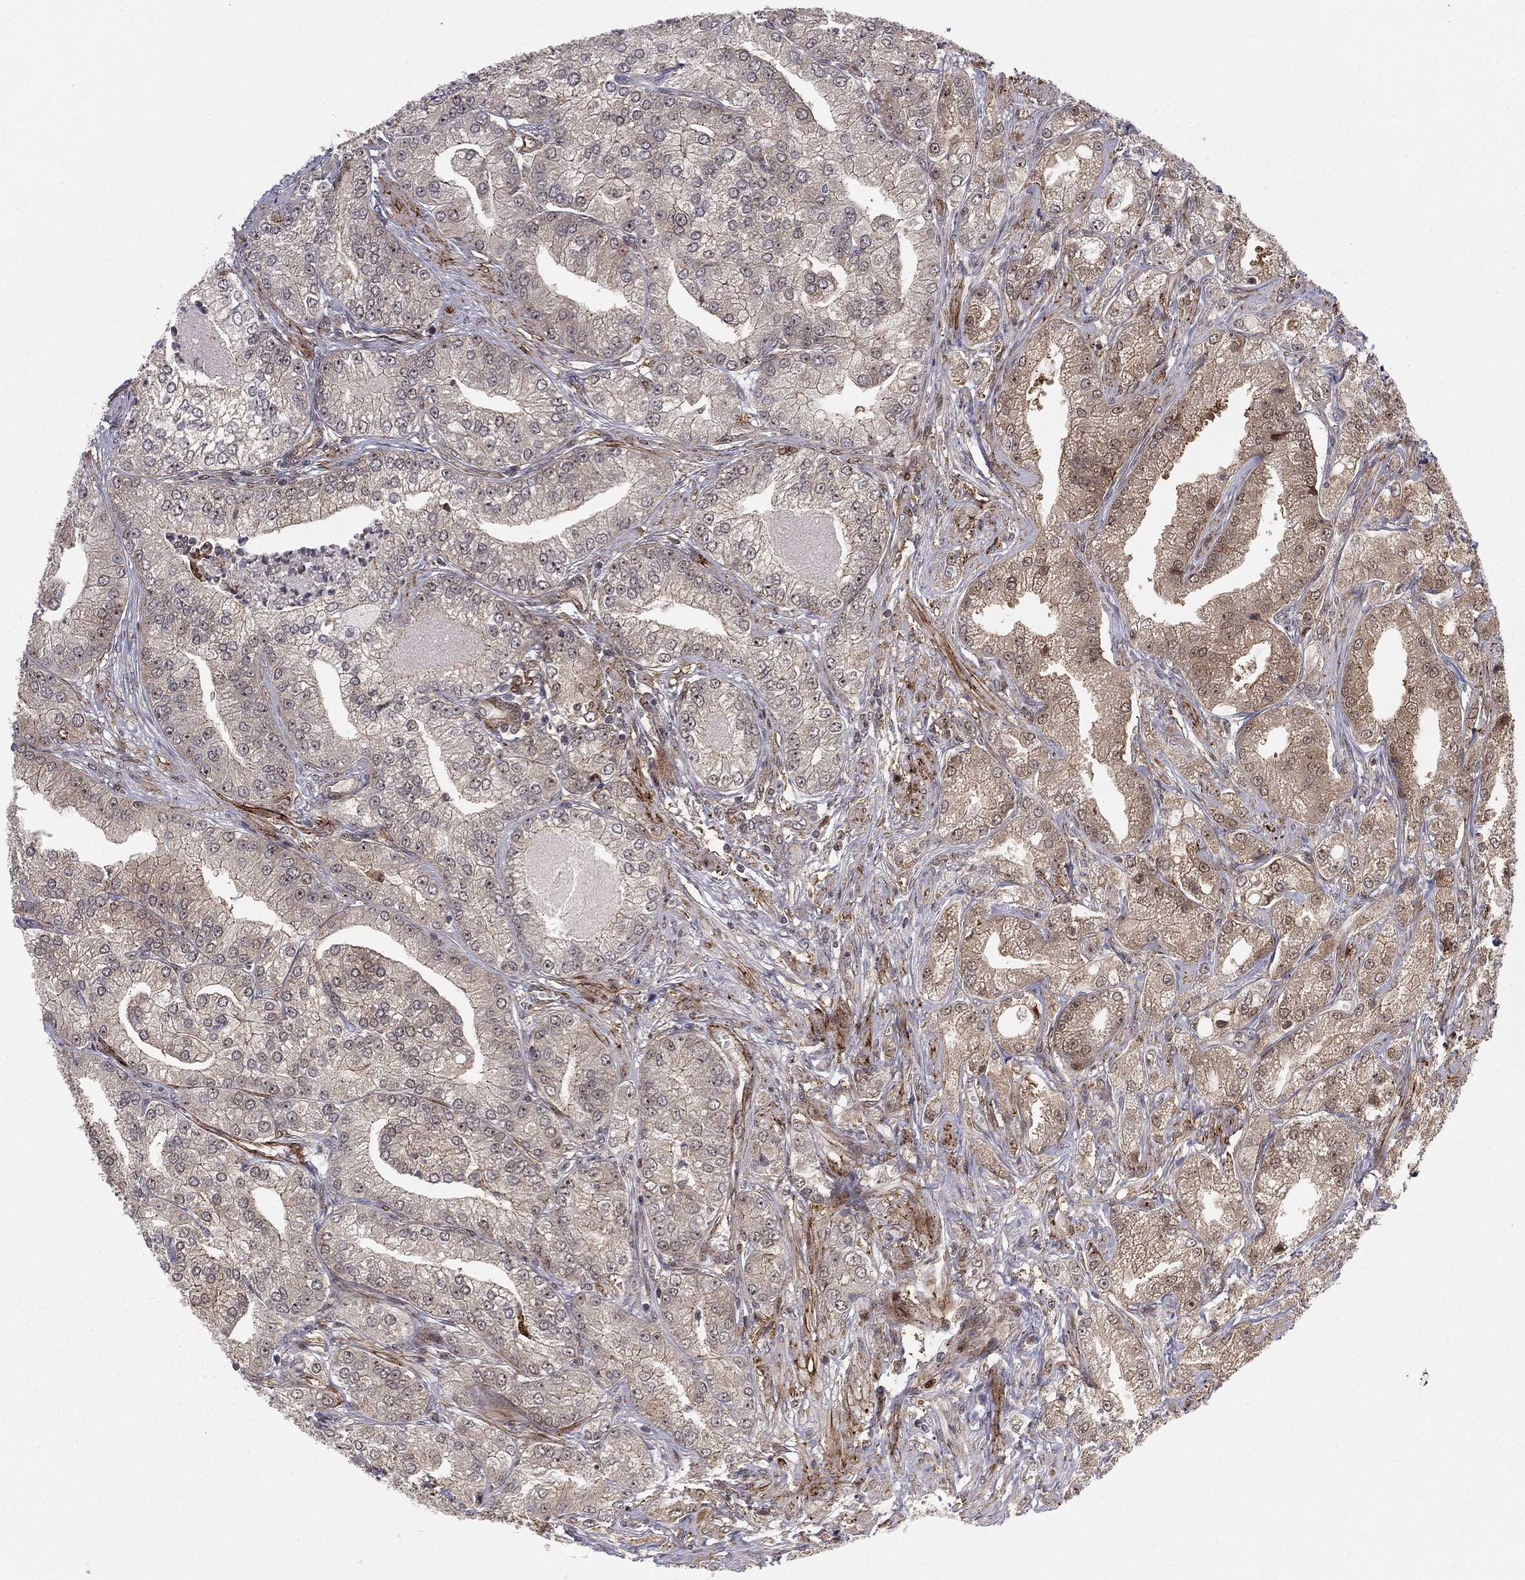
{"staining": {"intensity": "negative", "quantity": "none", "location": "none"}, "tissue": "prostate cancer", "cell_type": "Tumor cells", "image_type": "cancer", "snomed": [{"axis": "morphology", "description": "Adenocarcinoma, High grade"}, {"axis": "topography", "description": "Prostate"}], "caption": "Protein analysis of prostate cancer (adenocarcinoma (high-grade)) demonstrates no significant expression in tumor cells. (Stains: DAB (3,3'-diaminobenzidine) IHC with hematoxylin counter stain, Microscopy: brightfield microscopy at high magnification).", "gene": "PTEN", "patient": {"sex": "male", "age": 61}}